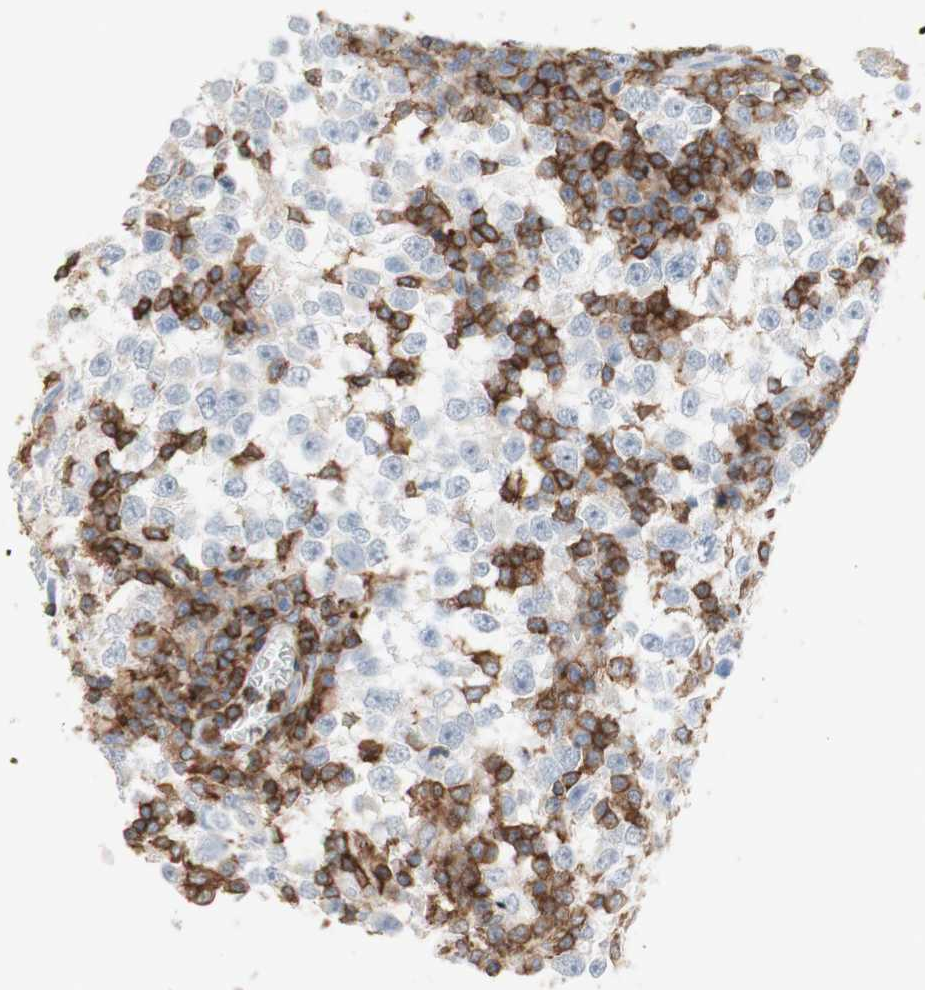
{"staining": {"intensity": "negative", "quantity": "none", "location": "none"}, "tissue": "testis cancer", "cell_type": "Tumor cells", "image_type": "cancer", "snomed": [{"axis": "morphology", "description": "Seminoma, NOS"}, {"axis": "topography", "description": "Testis"}], "caption": "Immunohistochemistry (IHC) of human testis cancer (seminoma) demonstrates no positivity in tumor cells. (DAB IHC visualized using brightfield microscopy, high magnification).", "gene": "SPINK6", "patient": {"sex": "male", "age": 65}}